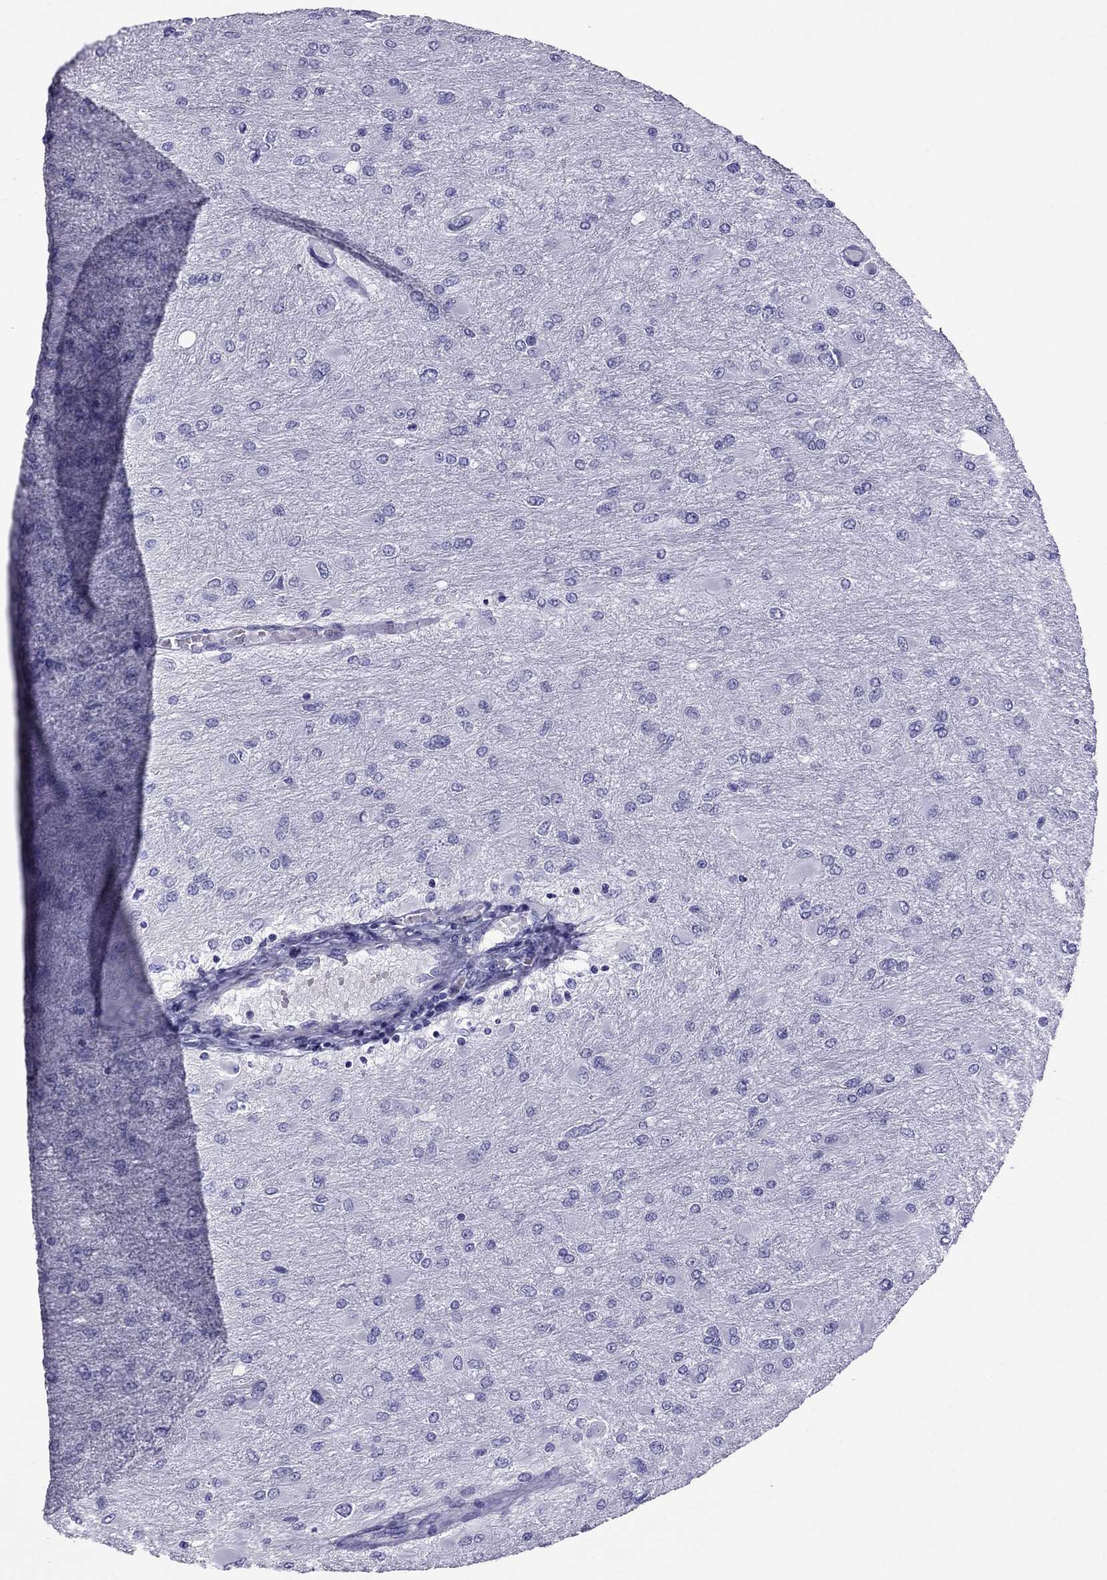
{"staining": {"intensity": "negative", "quantity": "none", "location": "none"}, "tissue": "glioma", "cell_type": "Tumor cells", "image_type": "cancer", "snomed": [{"axis": "morphology", "description": "Glioma, malignant, High grade"}, {"axis": "topography", "description": "Cerebral cortex"}], "caption": "High magnification brightfield microscopy of glioma stained with DAB (brown) and counterstained with hematoxylin (blue): tumor cells show no significant staining.", "gene": "MYL11", "patient": {"sex": "female", "age": 36}}